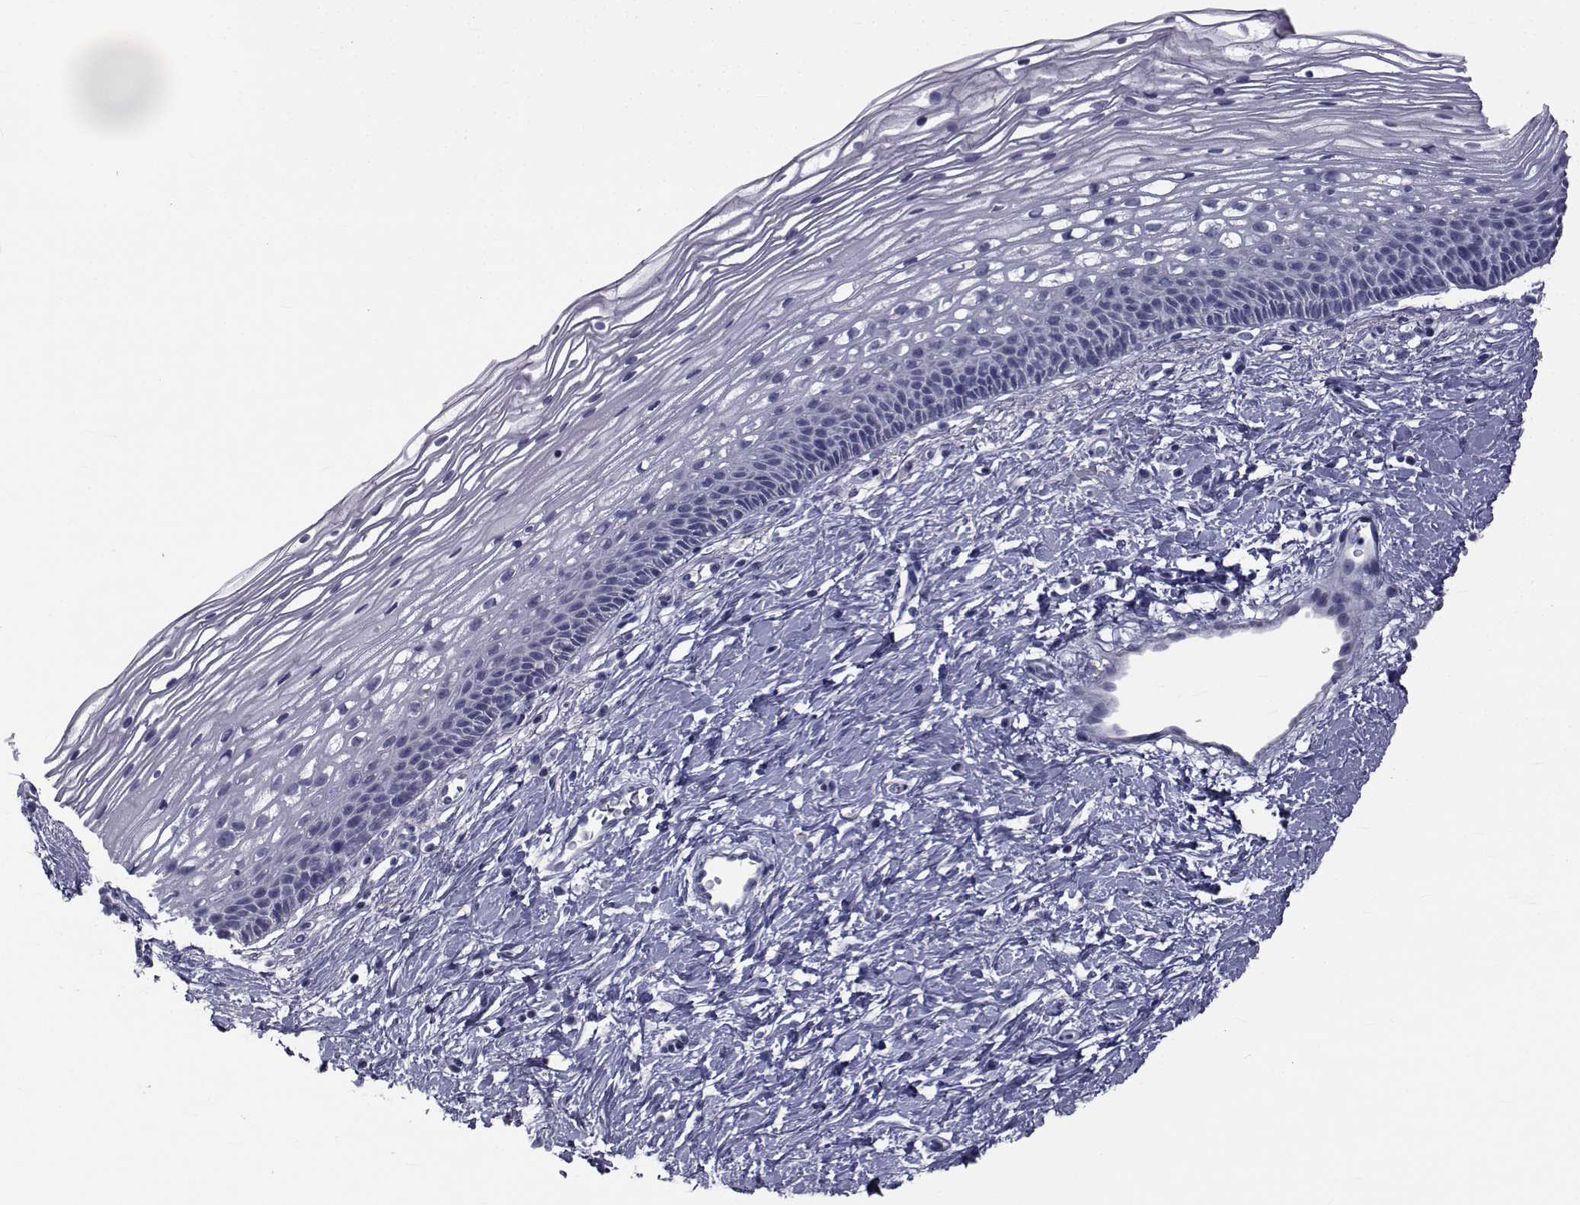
{"staining": {"intensity": "negative", "quantity": "none", "location": "none"}, "tissue": "cervix", "cell_type": "Glandular cells", "image_type": "normal", "snomed": [{"axis": "morphology", "description": "Normal tissue, NOS"}, {"axis": "topography", "description": "Cervix"}], "caption": "Immunohistochemistry of unremarkable cervix demonstrates no positivity in glandular cells.", "gene": "FDXR", "patient": {"sex": "female", "age": 34}}